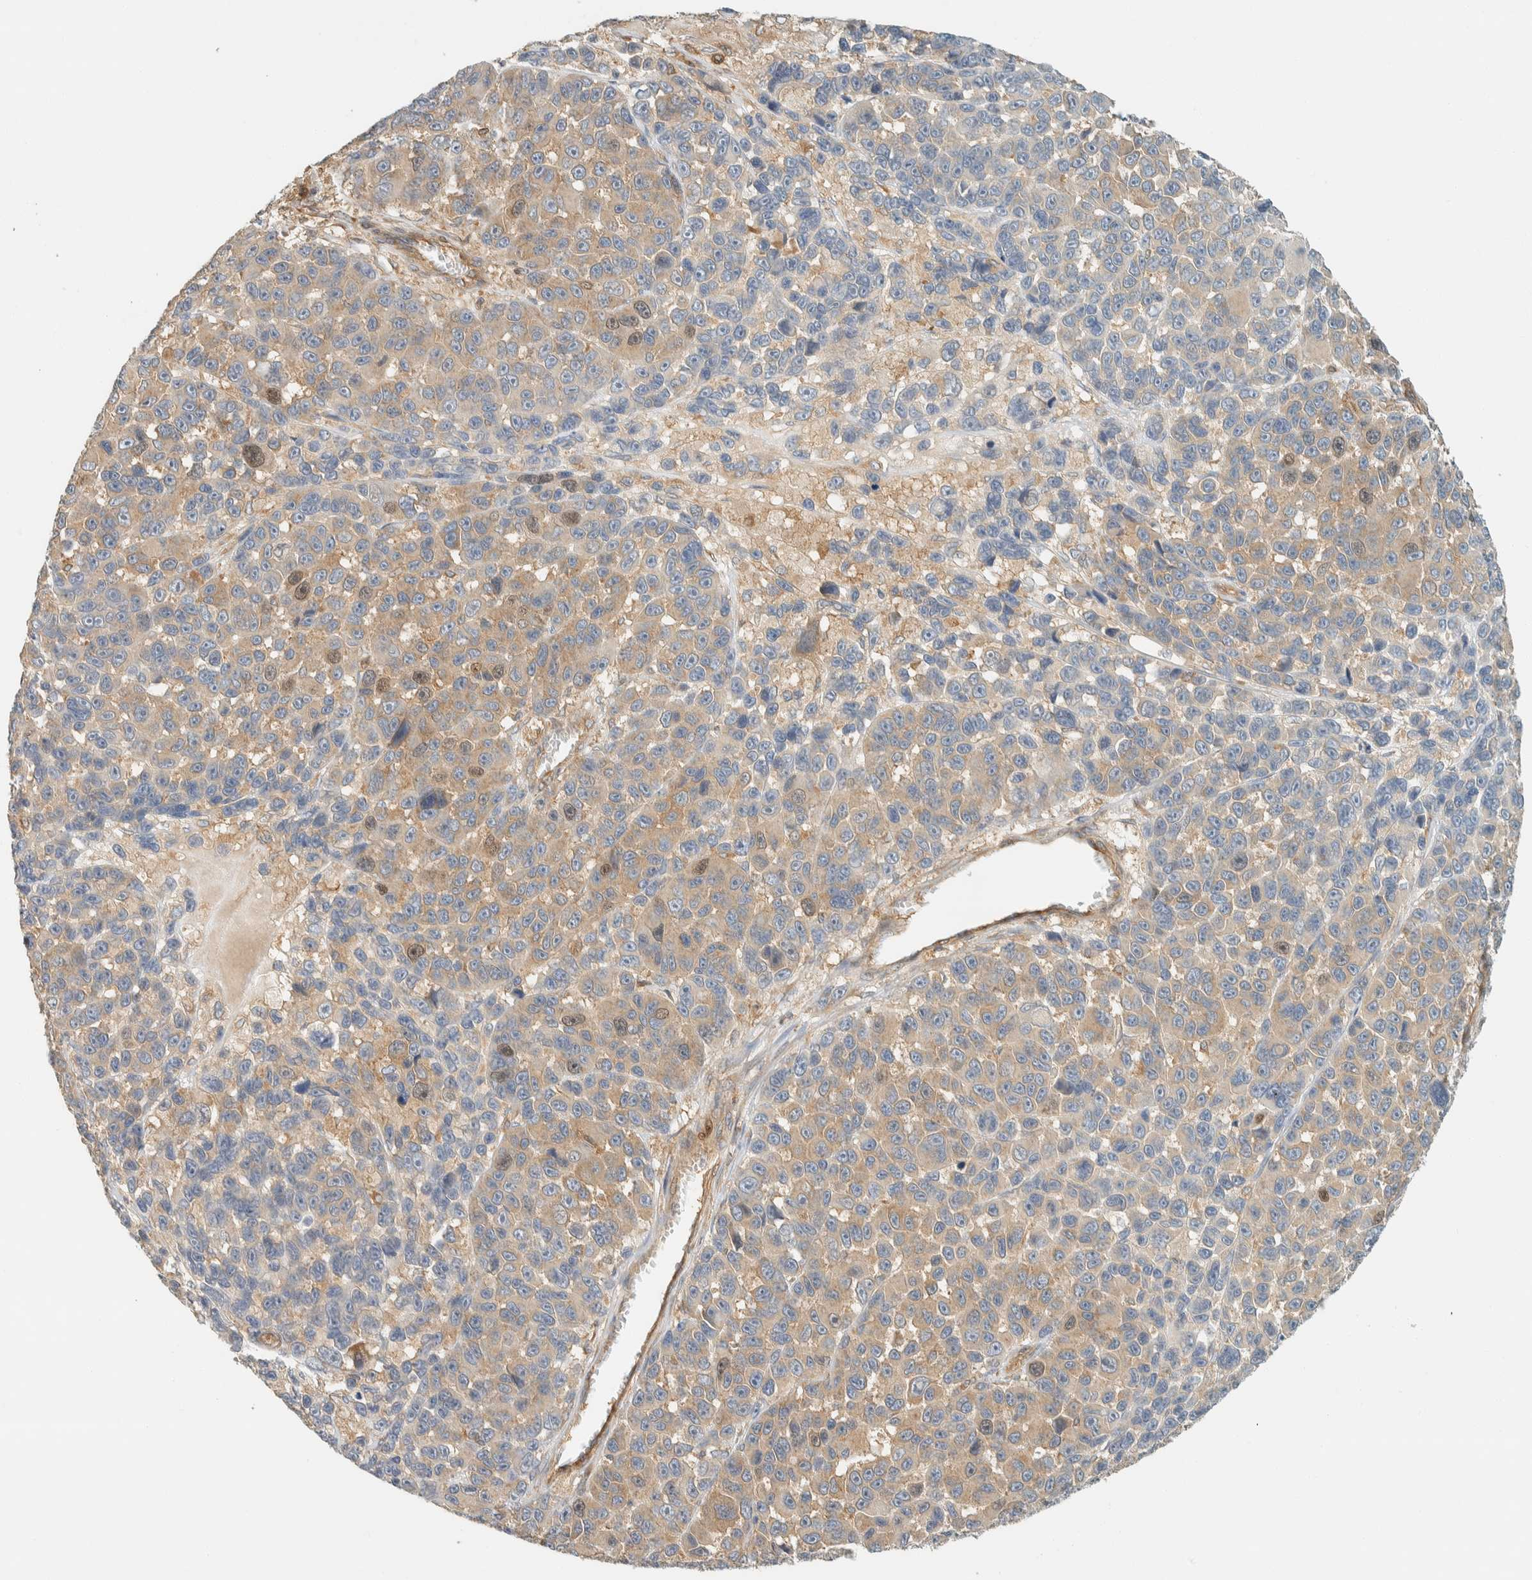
{"staining": {"intensity": "weak", "quantity": "25%-75%", "location": "cytoplasmic/membranous"}, "tissue": "melanoma", "cell_type": "Tumor cells", "image_type": "cancer", "snomed": [{"axis": "morphology", "description": "Malignant melanoma, NOS"}, {"axis": "topography", "description": "Skin"}], "caption": "A micrograph of melanoma stained for a protein shows weak cytoplasmic/membranous brown staining in tumor cells.", "gene": "ARFGEF1", "patient": {"sex": "male", "age": 53}}